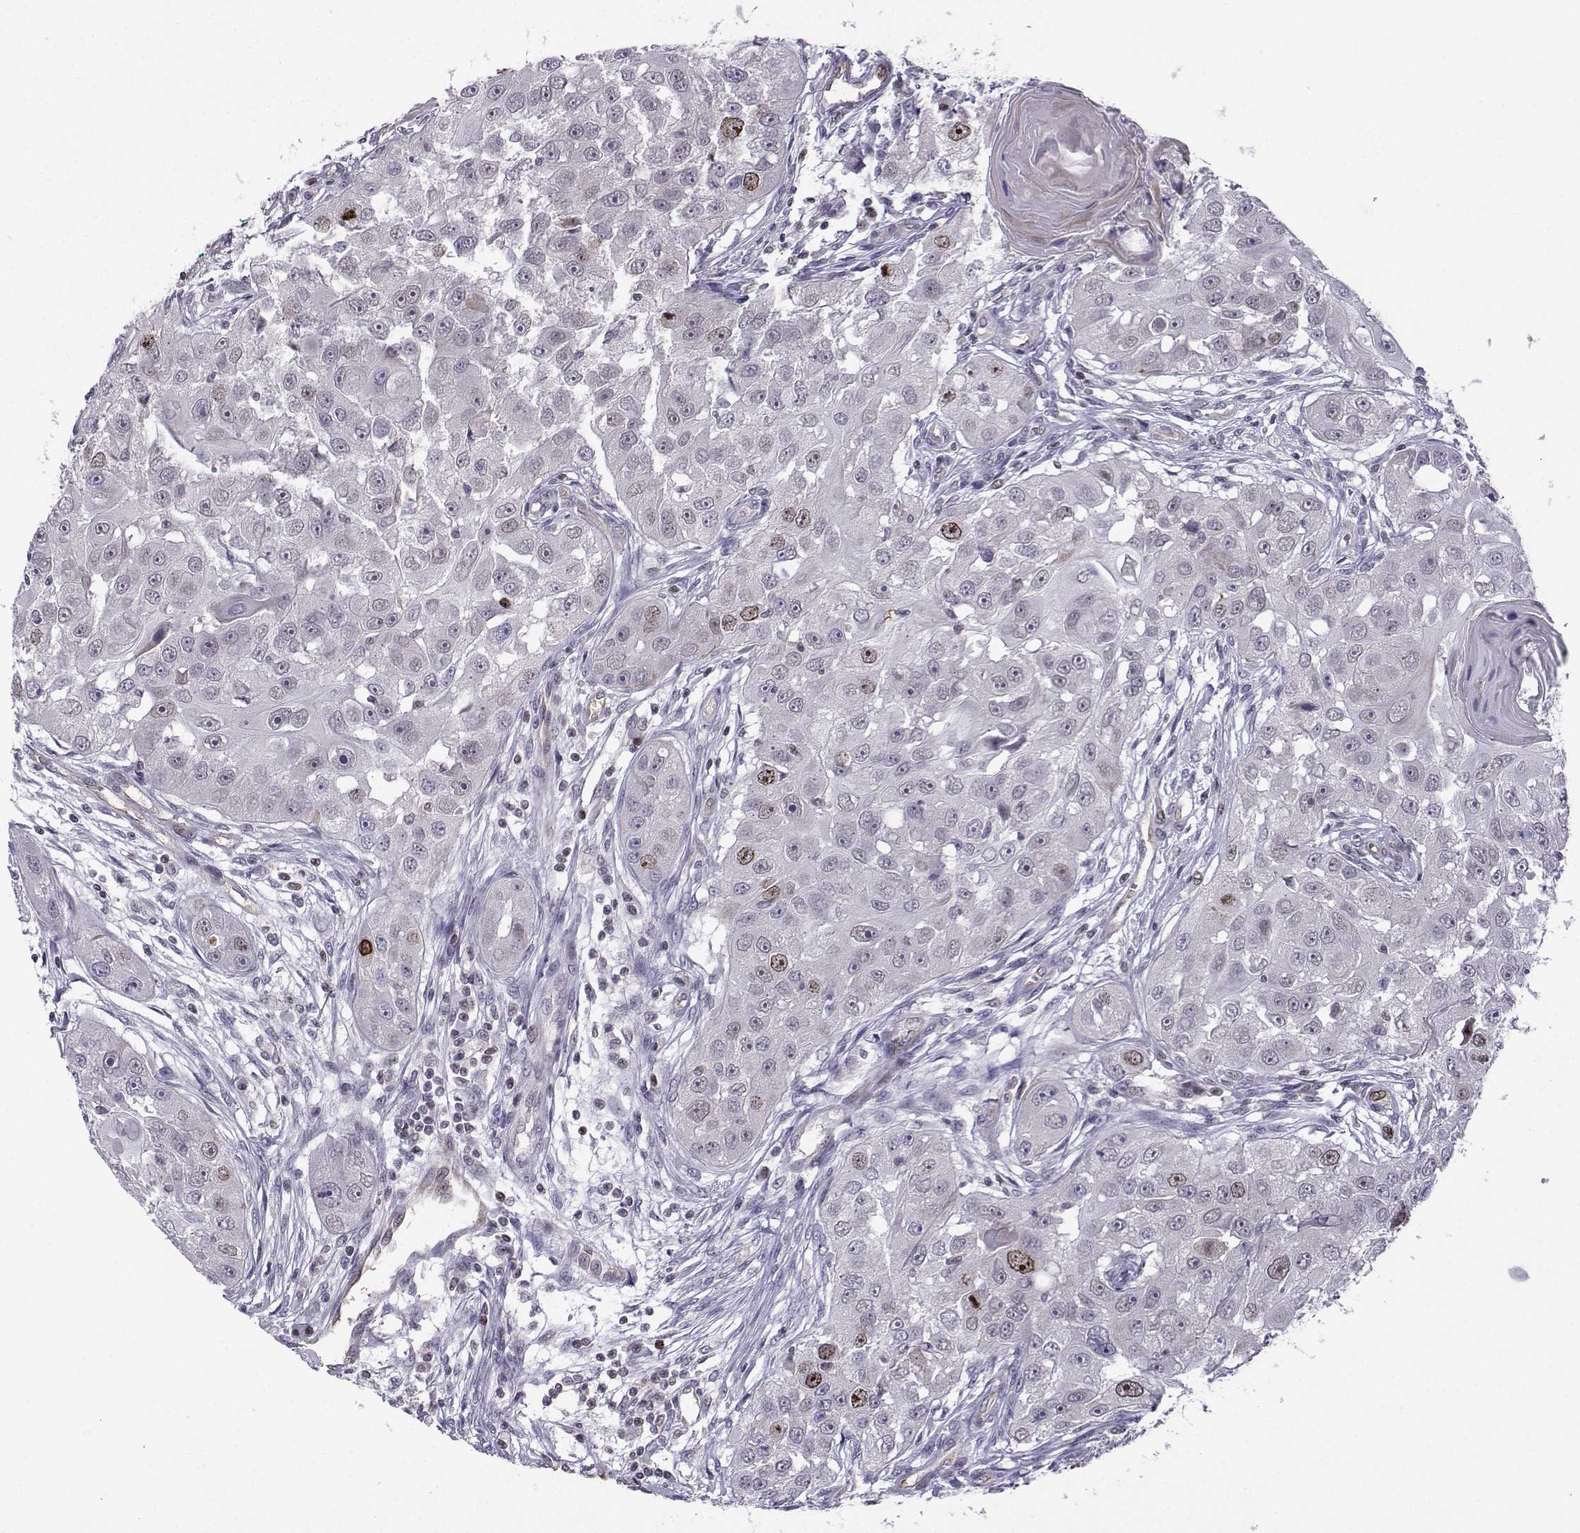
{"staining": {"intensity": "strong", "quantity": "<25%", "location": "cytoplasmic/membranous,nuclear"}, "tissue": "head and neck cancer", "cell_type": "Tumor cells", "image_type": "cancer", "snomed": [{"axis": "morphology", "description": "Squamous cell carcinoma, NOS"}, {"axis": "topography", "description": "Head-Neck"}], "caption": "This photomicrograph reveals immunohistochemistry (IHC) staining of human squamous cell carcinoma (head and neck), with medium strong cytoplasmic/membranous and nuclear positivity in about <25% of tumor cells.", "gene": "INCENP", "patient": {"sex": "male", "age": 51}}